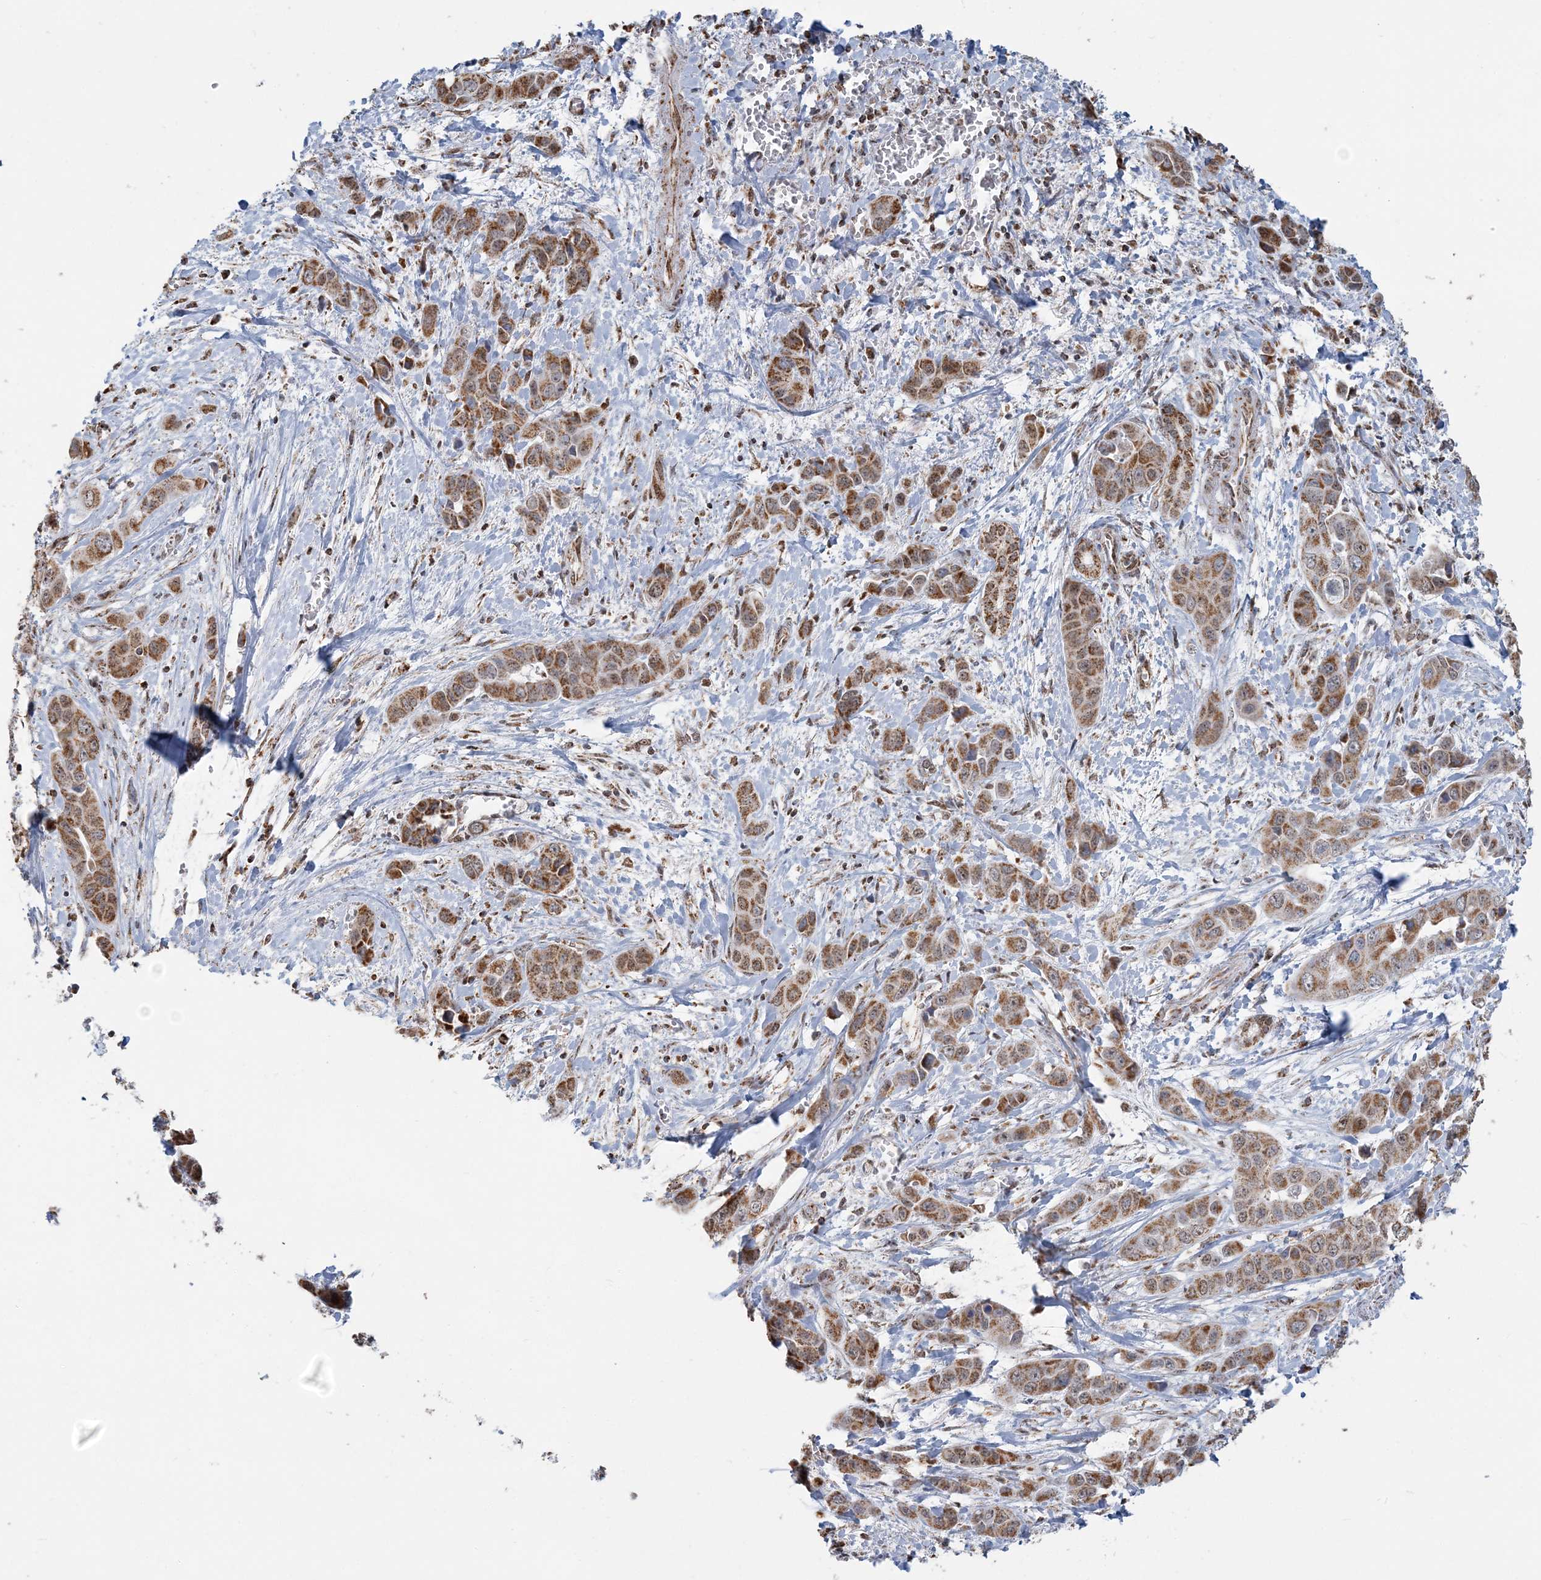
{"staining": {"intensity": "strong", "quantity": ">75%", "location": "cytoplasmic/membranous"}, "tissue": "liver cancer", "cell_type": "Tumor cells", "image_type": "cancer", "snomed": [{"axis": "morphology", "description": "Cholangiocarcinoma"}, {"axis": "topography", "description": "Liver"}], "caption": "Tumor cells exhibit high levels of strong cytoplasmic/membranous staining in about >75% of cells in liver cholangiocarcinoma. Nuclei are stained in blue.", "gene": "SUCLG1", "patient": {"sex": "female", "age": 52}}